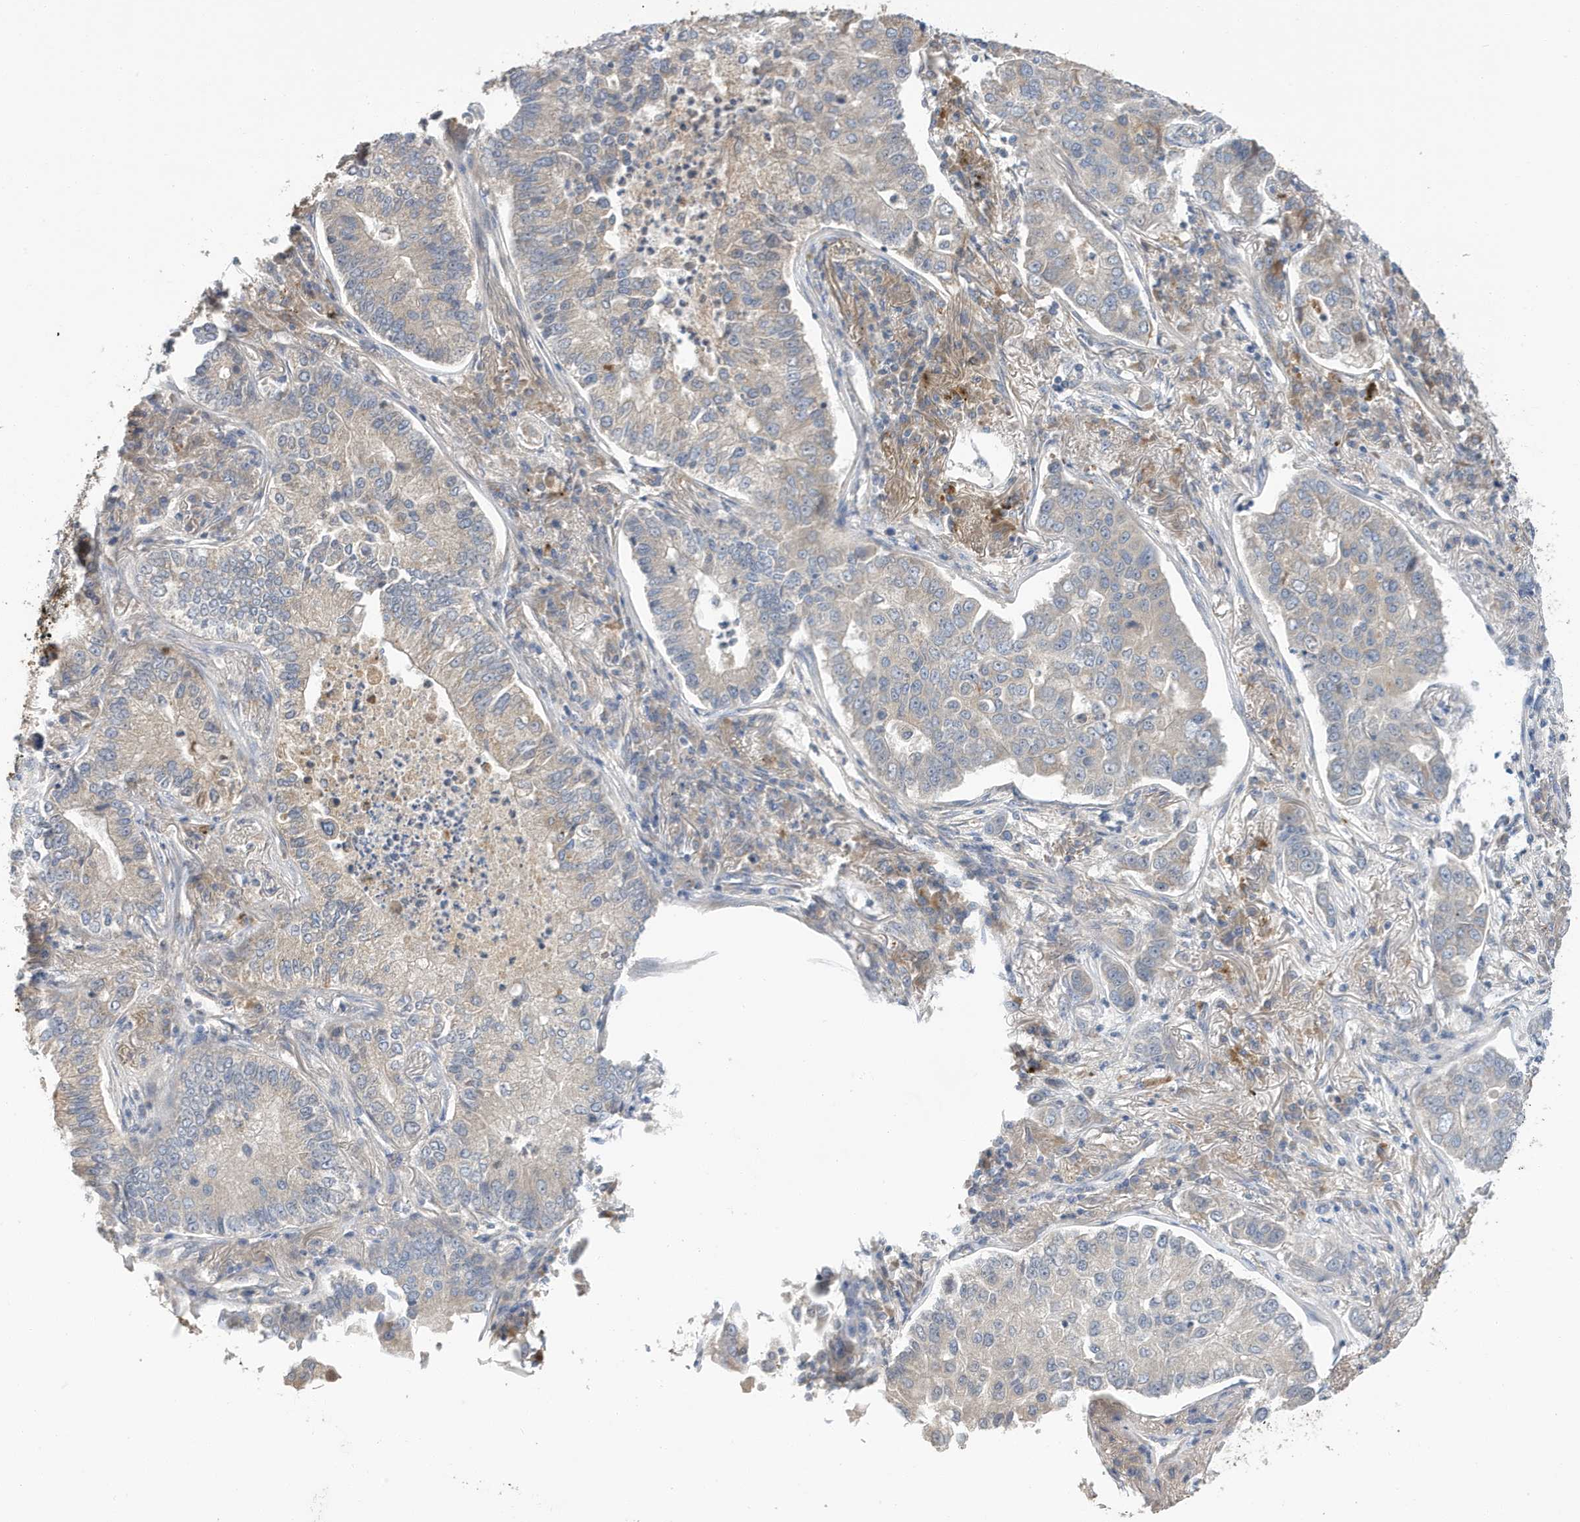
{"staining": {"intensity": "moderate", "quantity": "<25%", "location": "cytoplasmic/membranous"}, "tissue": "lung cancer", "cell_type": "Tumor cells", "image_type": "cancer", "snomed": [{"axis": "morphology", "description": "Adenocarcinoma, NOS"}, {"axis": "topography", "description": "Lung"}], "caption": "Adenocarcinoma (lung) was stained to show a protein in brown. There is low levels of moderate cytoplasmic/membranous staining in approximately <25% of tumor cells.", "gene": "LAPTM4A", "patient": {"sex": "male", "age": 49}}